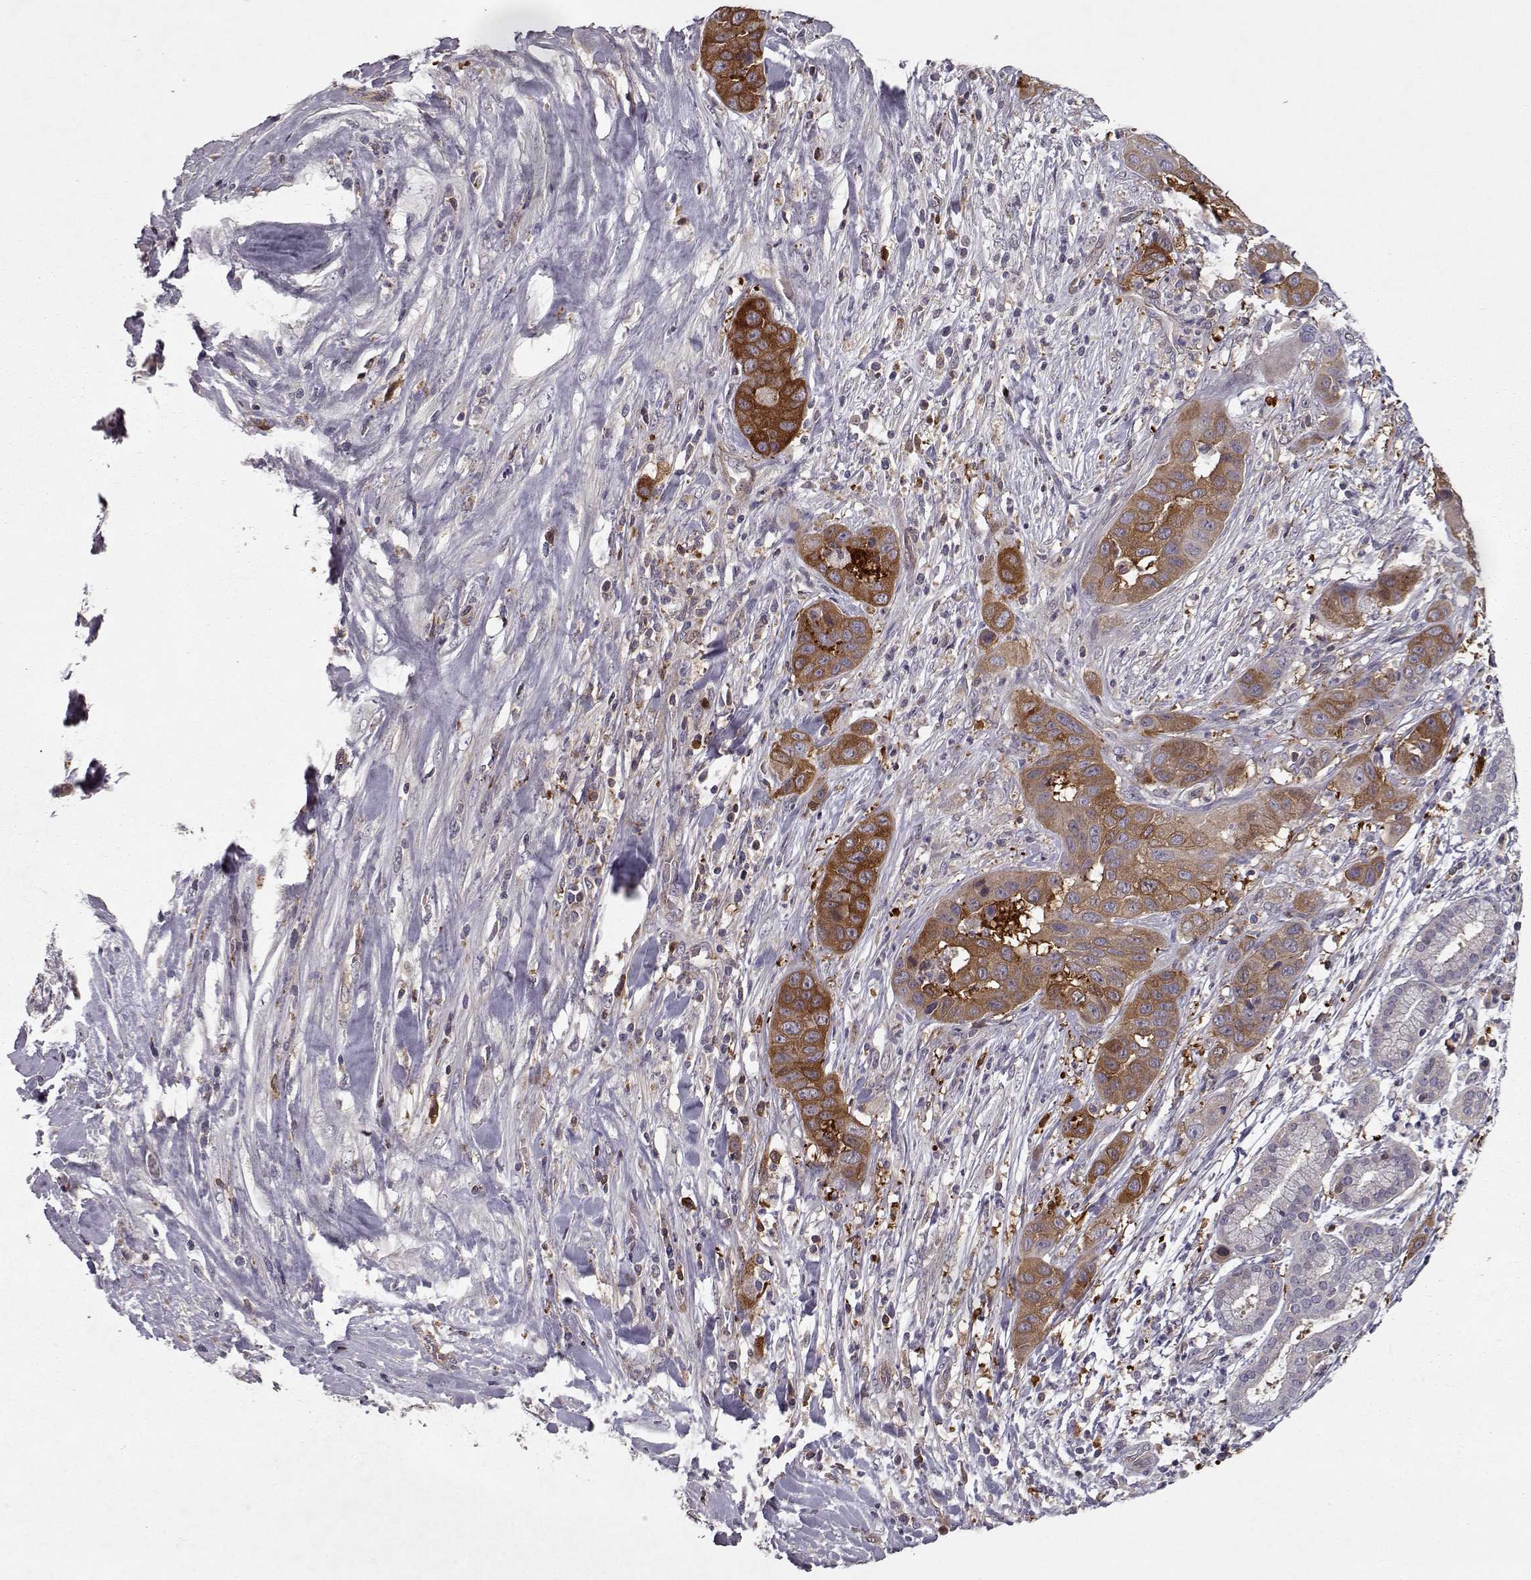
{"staining": {"intensity": "strong", "quantity": ">75%", "location": "cytoplasmic/membranous"}, "tissue": "liver cancer", "cell_type": "Tumor cells", "image_type": "cancer", "snomed": [{"axis": "morphology", "description": "Cholangiocarcinoma"}, {"axis": "topography", "description": "Liver"}], "caption": "Strong cytoplasmic/membranous staining for a protein is appreciated in about >75% of tumor cells of liver cancer (cholangiocarcinoma) using immunohistochemistry.", "gene": "RANBP1", "patient": {"sex": "female", "age": 52}}